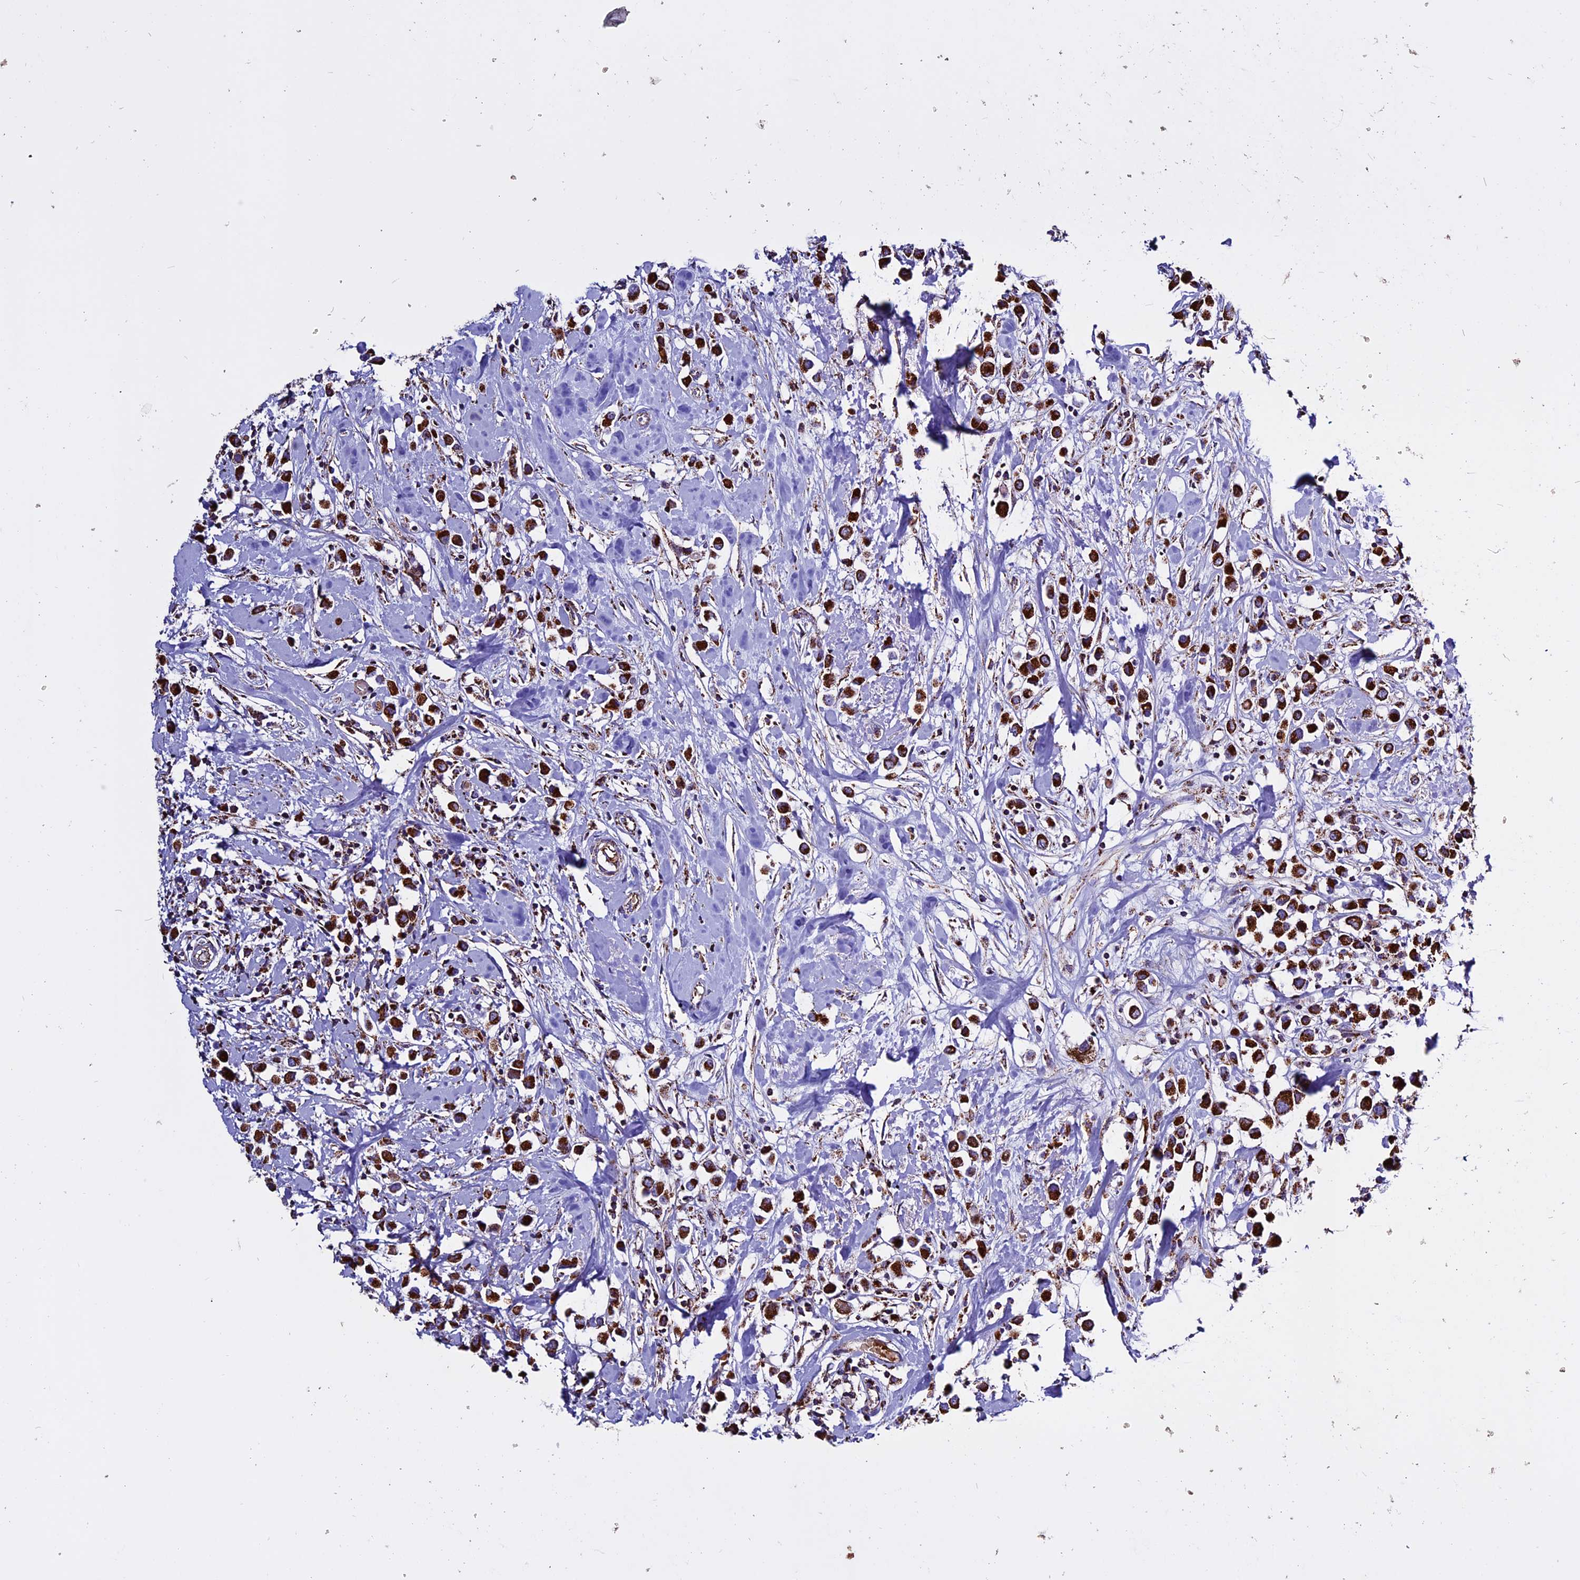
{"staining": {"intensity": "strong", "quantity": ">75%", "location": "cytoplasmic/membranous"}, "tissue": "breast cancer", "cell_type": "Tumor cells", "image_type": "cancer", "snomed": [{"axis": "morphology", "description": "Duct carcinoma"}, {"axis": "topography", "description": "Breast"}], "caption": "Protein expression analysis of human breast cancer (invasive ductal carcinoma) reveals strong cytoplasmic/membranous expression in about >75% of tumor cells.", "gene": "CX3CL1", "patient": {"sex": "female", "age": 61}}